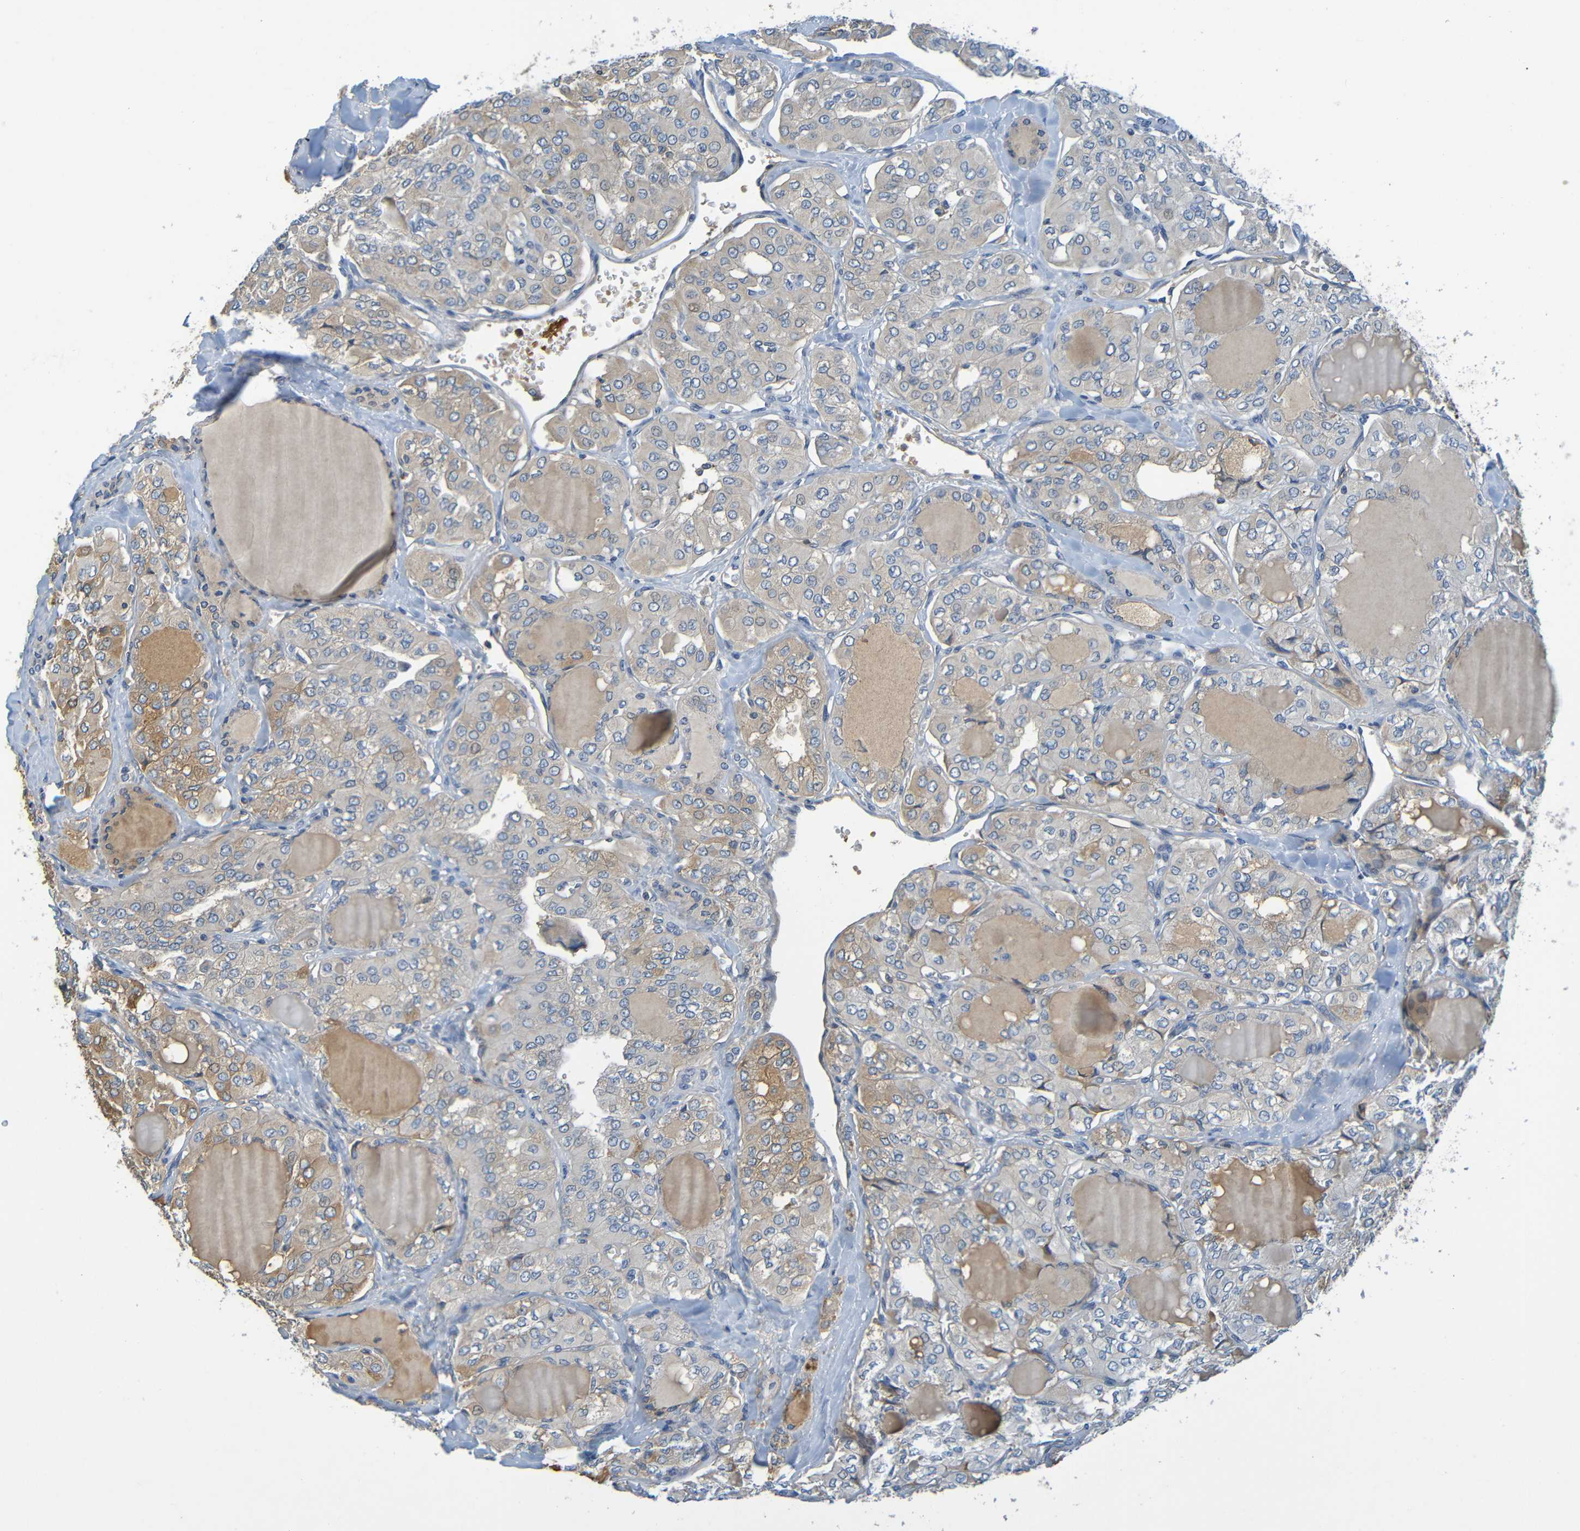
{"staining": {"intensity": "moderate", "quantity": "<25%", "location": "cytoplasmic/membranous"}, "tissue": "thyroid cancer", "cell_type": "Tumor cells", "image_type": "cancer", "snomed": [{"axis": "morphology", "description": "Papillary adenocarcinoma, NOS"}, {"axis": "topography", "description": "Thyroid gland"}], "caption": "Protein analysis of thyroid cancer tissue reveals moderate cytoplasmic/membranous positivity in about <25% of tumor cells. (Brightfield microscopy of DAB IHC at high magnification).", "gene": "C1QA", "patient": {"sex": "male", "age": 20}}